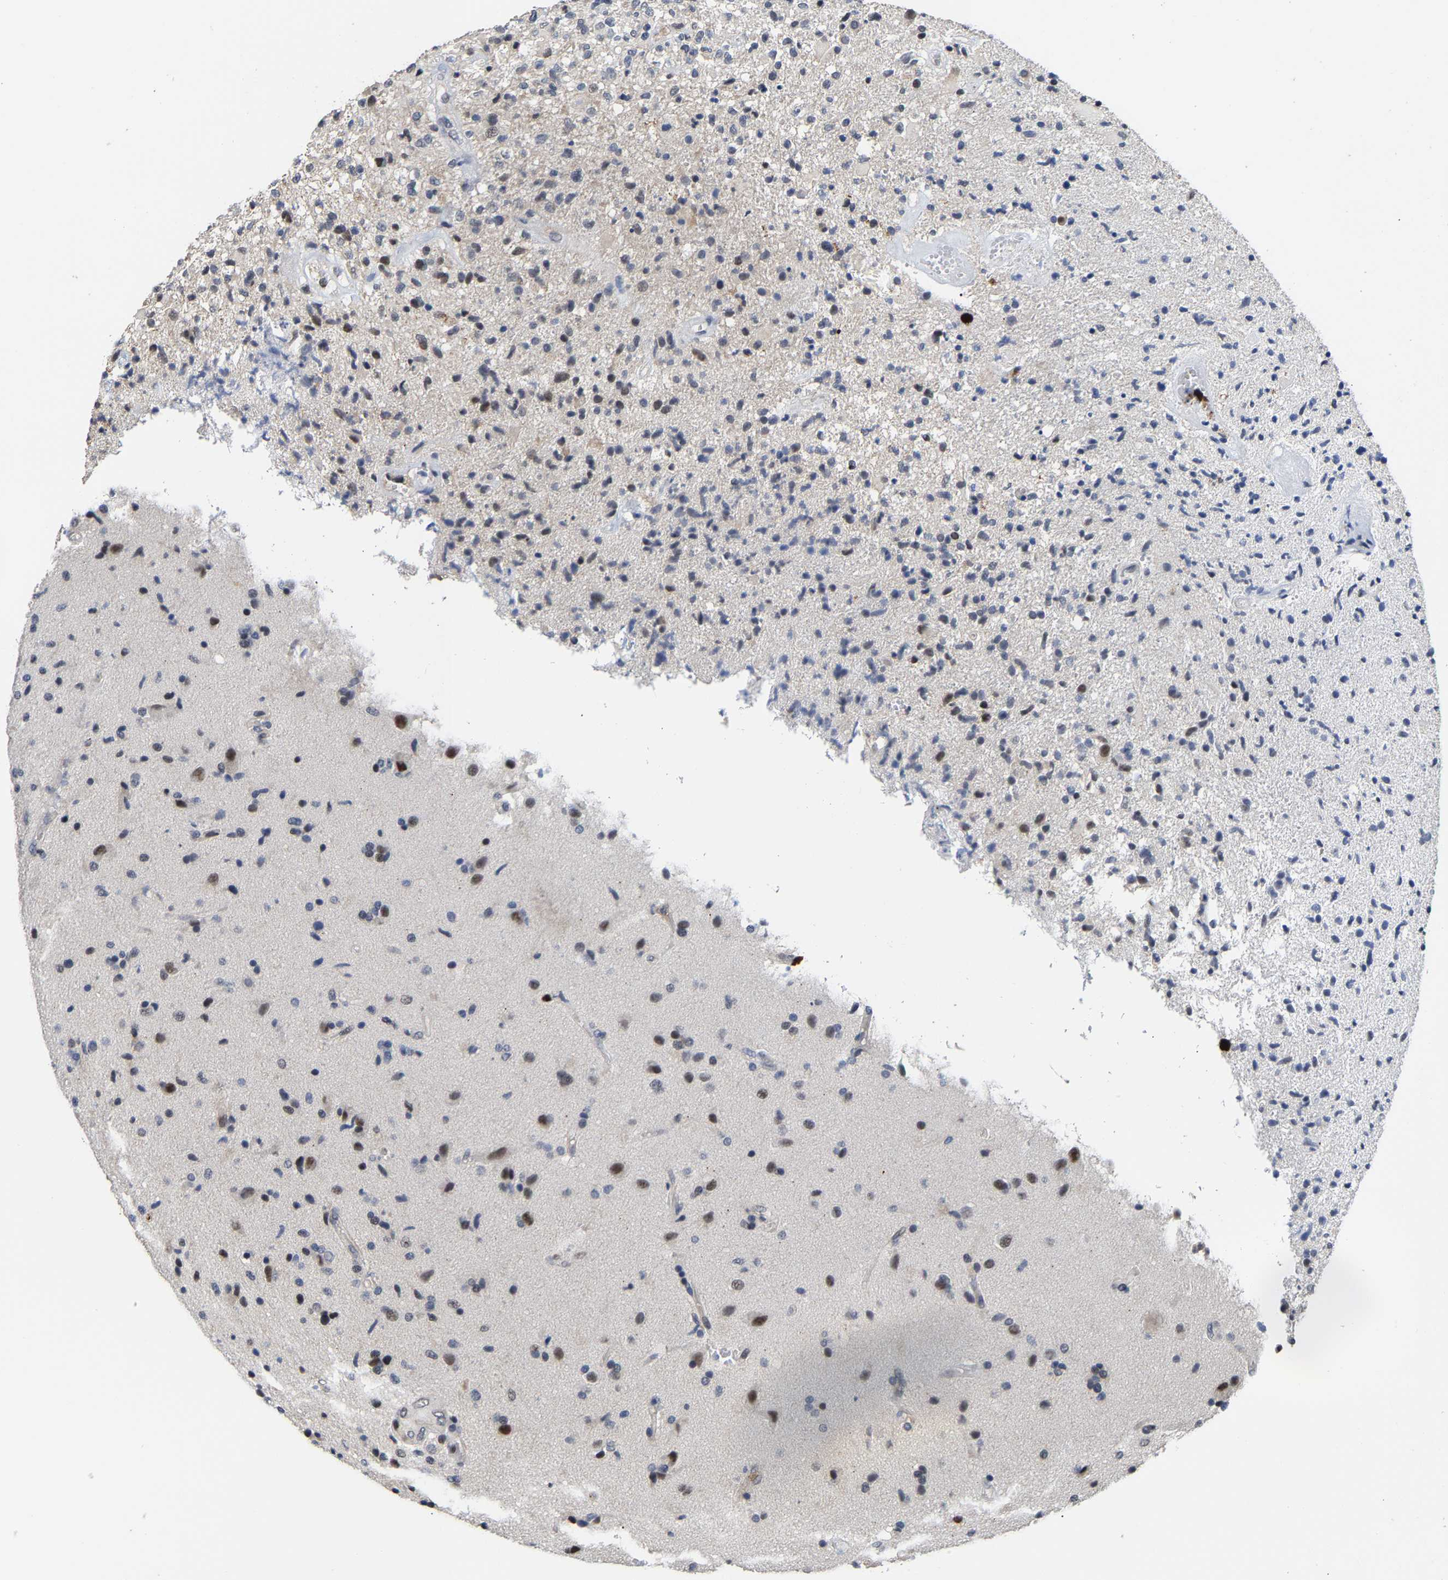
{"staining": {"intensity": "moderate", "quantity": "<25%", "location": "nuclear"}, "tissue": "glioma", "cell_type": "Tumor cells", "image_type": "cancer", "snomed": [{"axis": "morphology", "description": "Glioma, malignant, High grade"}, {"axis": "topography", "description": "Brain"}], "caption": "Immunohistochemistry (DAB) staining of human glioma reveals moderate nuclear protein staining in about <25% of tumor cells. (DAB (3,3'-diaminobenzidine) IHC, brown staining for protein, blue staining for nuclei).", "gene": "TDRD7", "patient": {"sex": "male", "age": 72}}